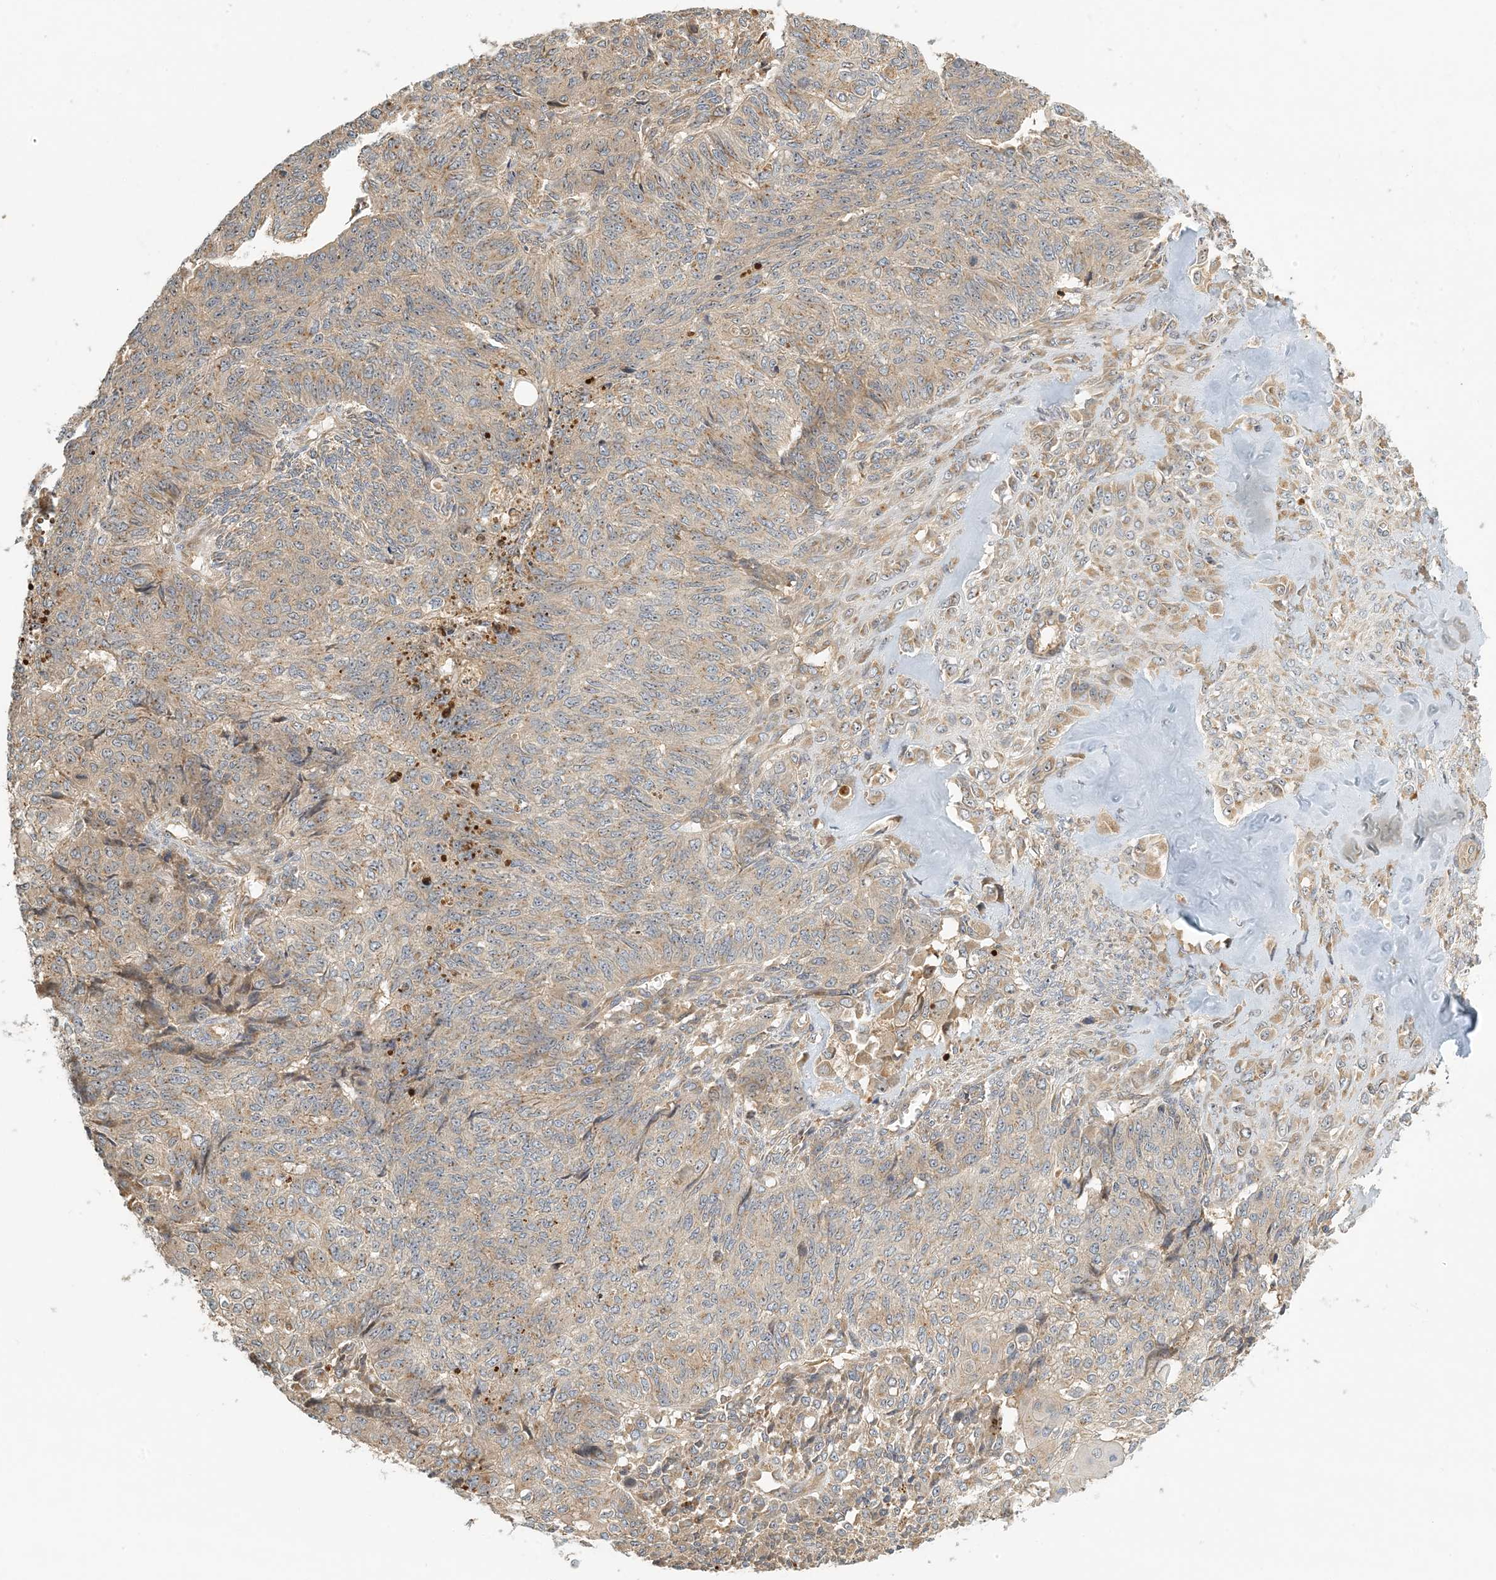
{"staining": {"intensity": "moderate", "quantity": "<25%", "location": "cytoplasmic/membranous"}, "tissue": "endometrial cancer", "cell_type": "Tumor cells", "image_type": "cancer", "snomed": [{"axis": "morphology", "description": "Adenocarcinoma, NOS"}, {"axis": "topography", "description": "Endometrium"}], "caption": "Human endometrial adenocarcinoma stained for a protein (brown) reveals moderate cytoplasmic/membranous positive expression in approximately <25% of tumor cells.", "gene": "COLEC11", "patient": {"sex": "female", "age": 32}}